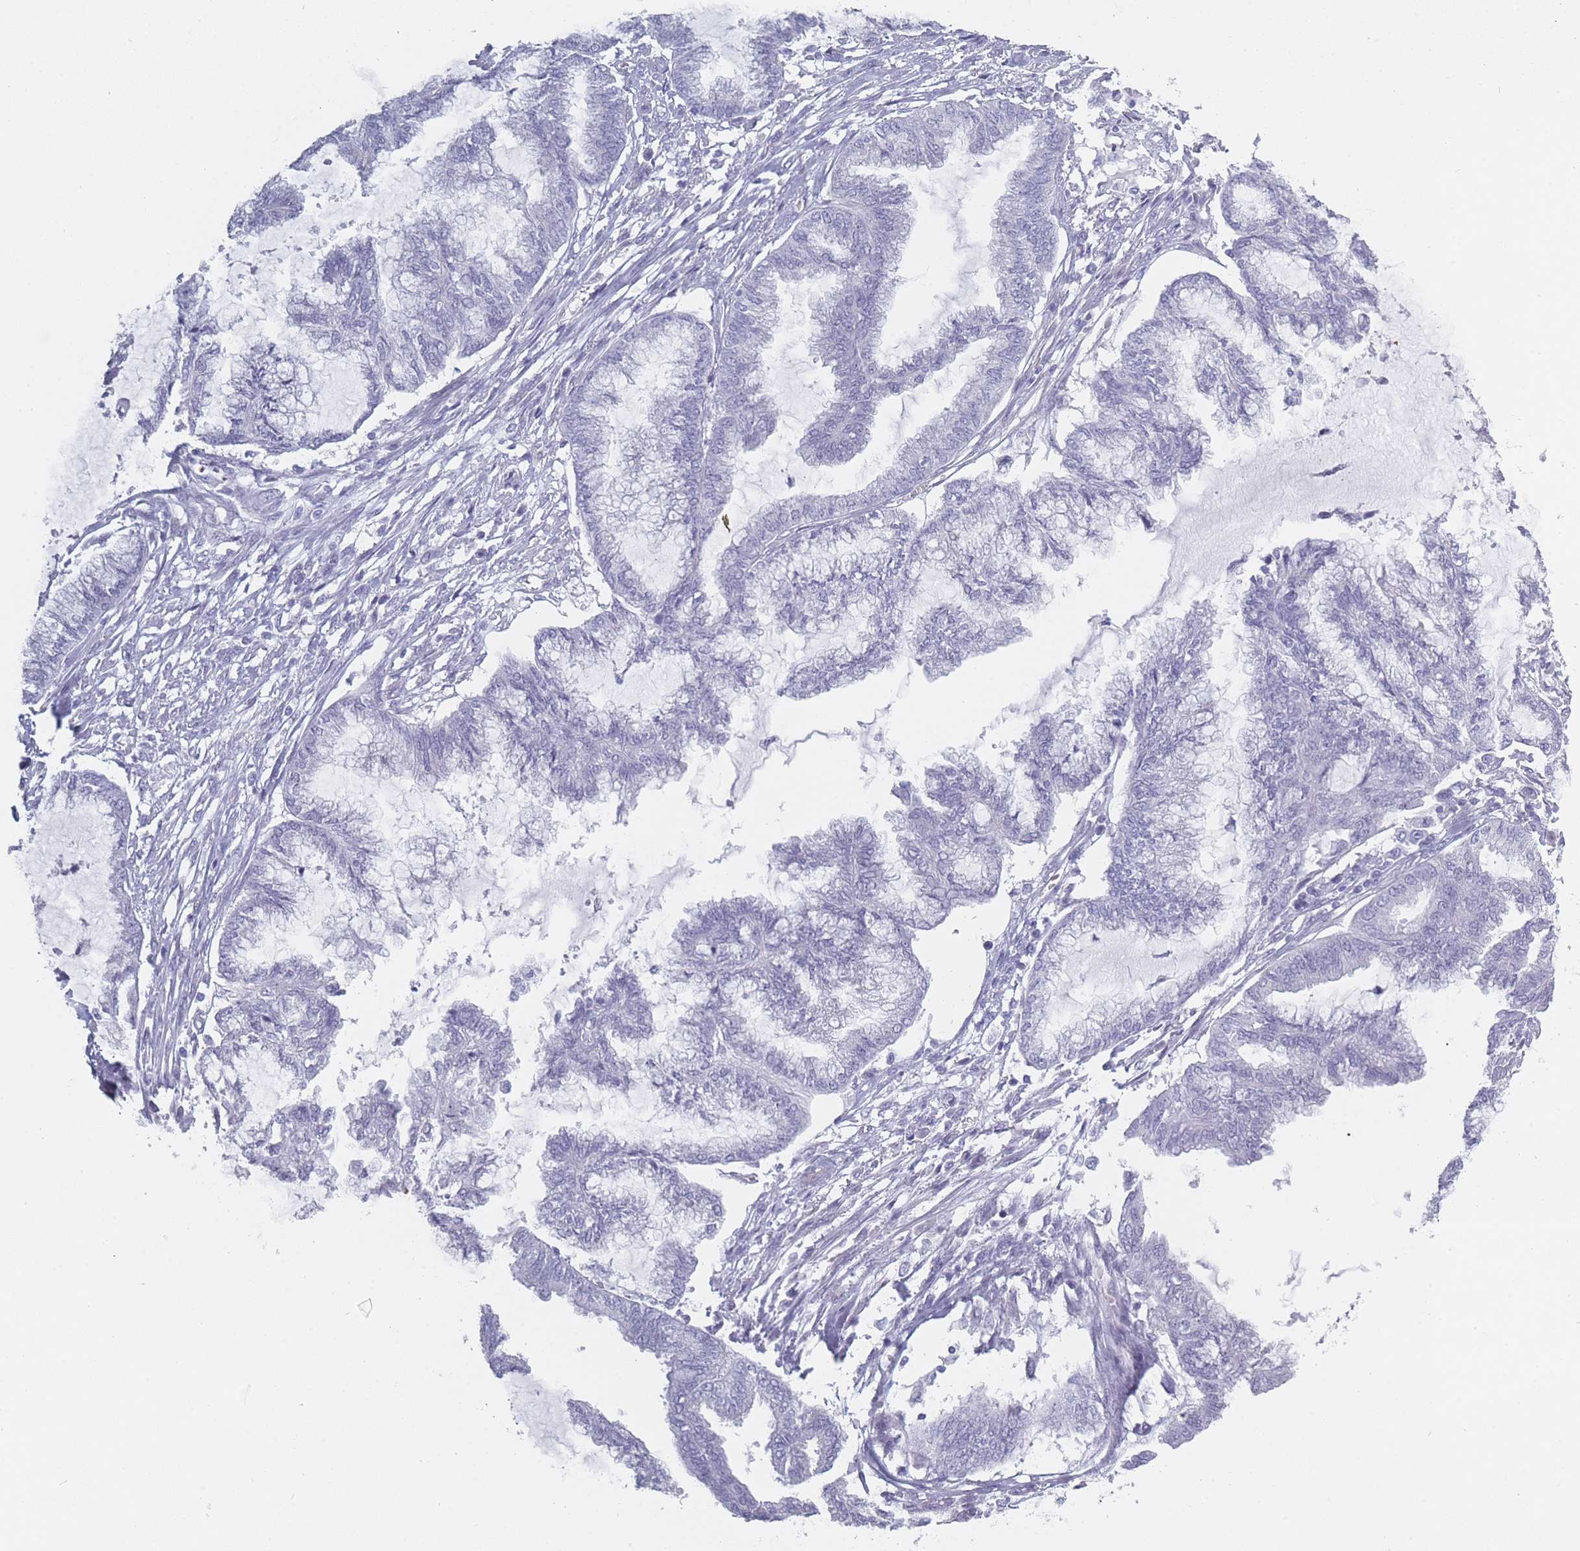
{"staining": {"intensity": "negative", "quantity": "none", "location": "none"}, "tissue": "endometrial cancer", "cell_type": "Tumor cells", "image_type": "cancer", "snomed": [{"axis": "morphology", "description": "Adenocarcinoma, NOS"}, {"axis": "topography", "description": "Endometrium"}], "caption": "Endometrial cancer (adenocarcinoma) was stained to show a protein in brown. There is no significant staining in tumor cells. (DAB (3,3'-diaminobenzidine) immunohistochemistry (IHC) visualized using brightfield microscopy, high magnification).", "gene": "ROS1", "patient": {"sex": "female", "age": 86}}